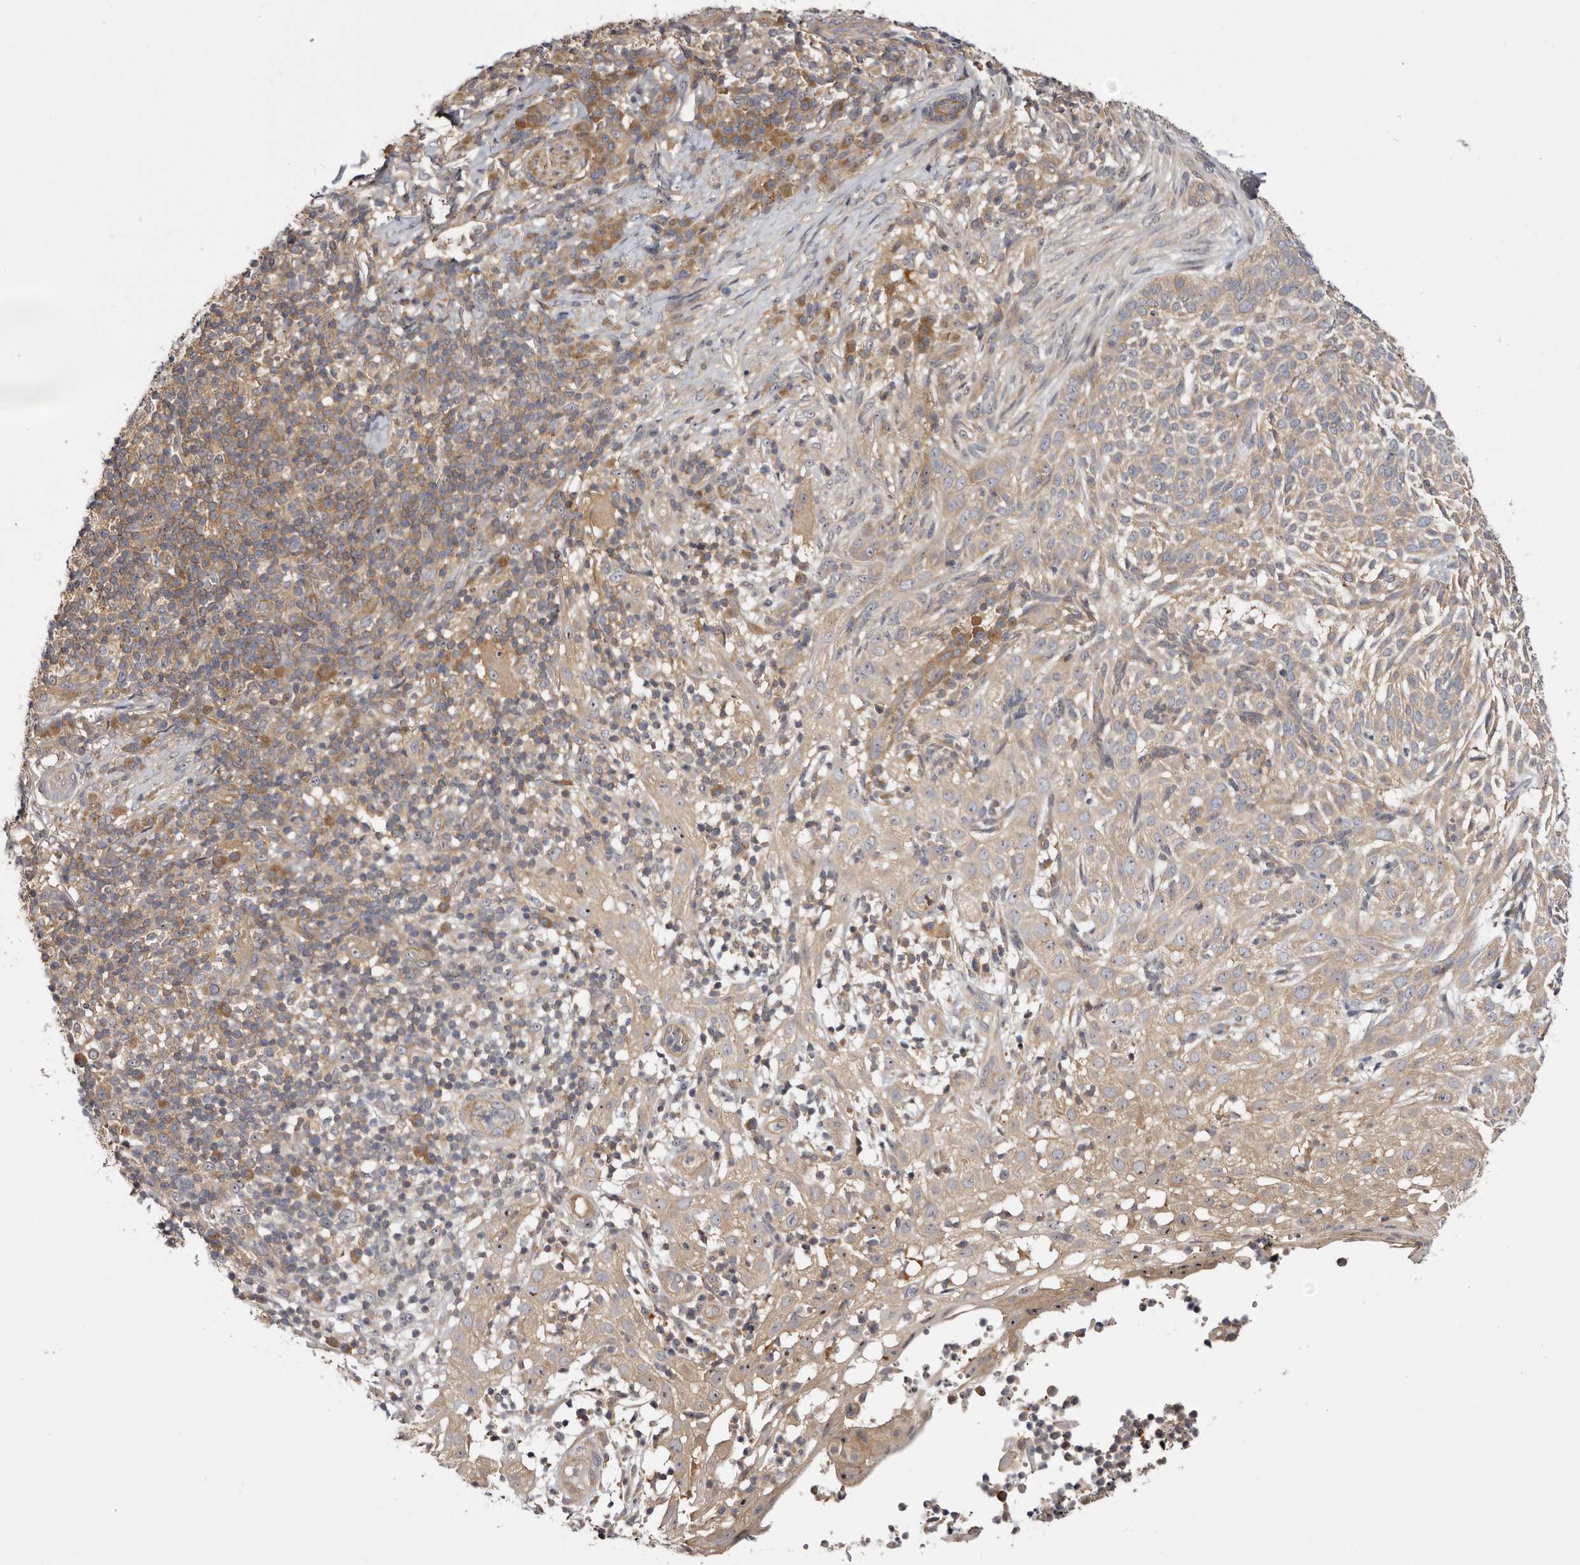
{"staining": {"intensity": "weak", "quantity": ">75%", "location": "cytoplasmic/membranous,nuclear"}, "tissue": "skin cancer", "cell_type": "Tumor cells", "image_type": "cancer", "snomed": [{"axis": "morphology", "description": "Basal cell carcinoma"}, {"axis": "topography", "description": "Skin"}], "caption": "Basal cell carcinoma (skin) was stained to show a protein in brown. There is low levels of weak cytoplasmic/membranous and nuclear positivity in about >75% of tumor cells.", "gene": "PANK4", "patient": {"sex": "female", "age": 64}}